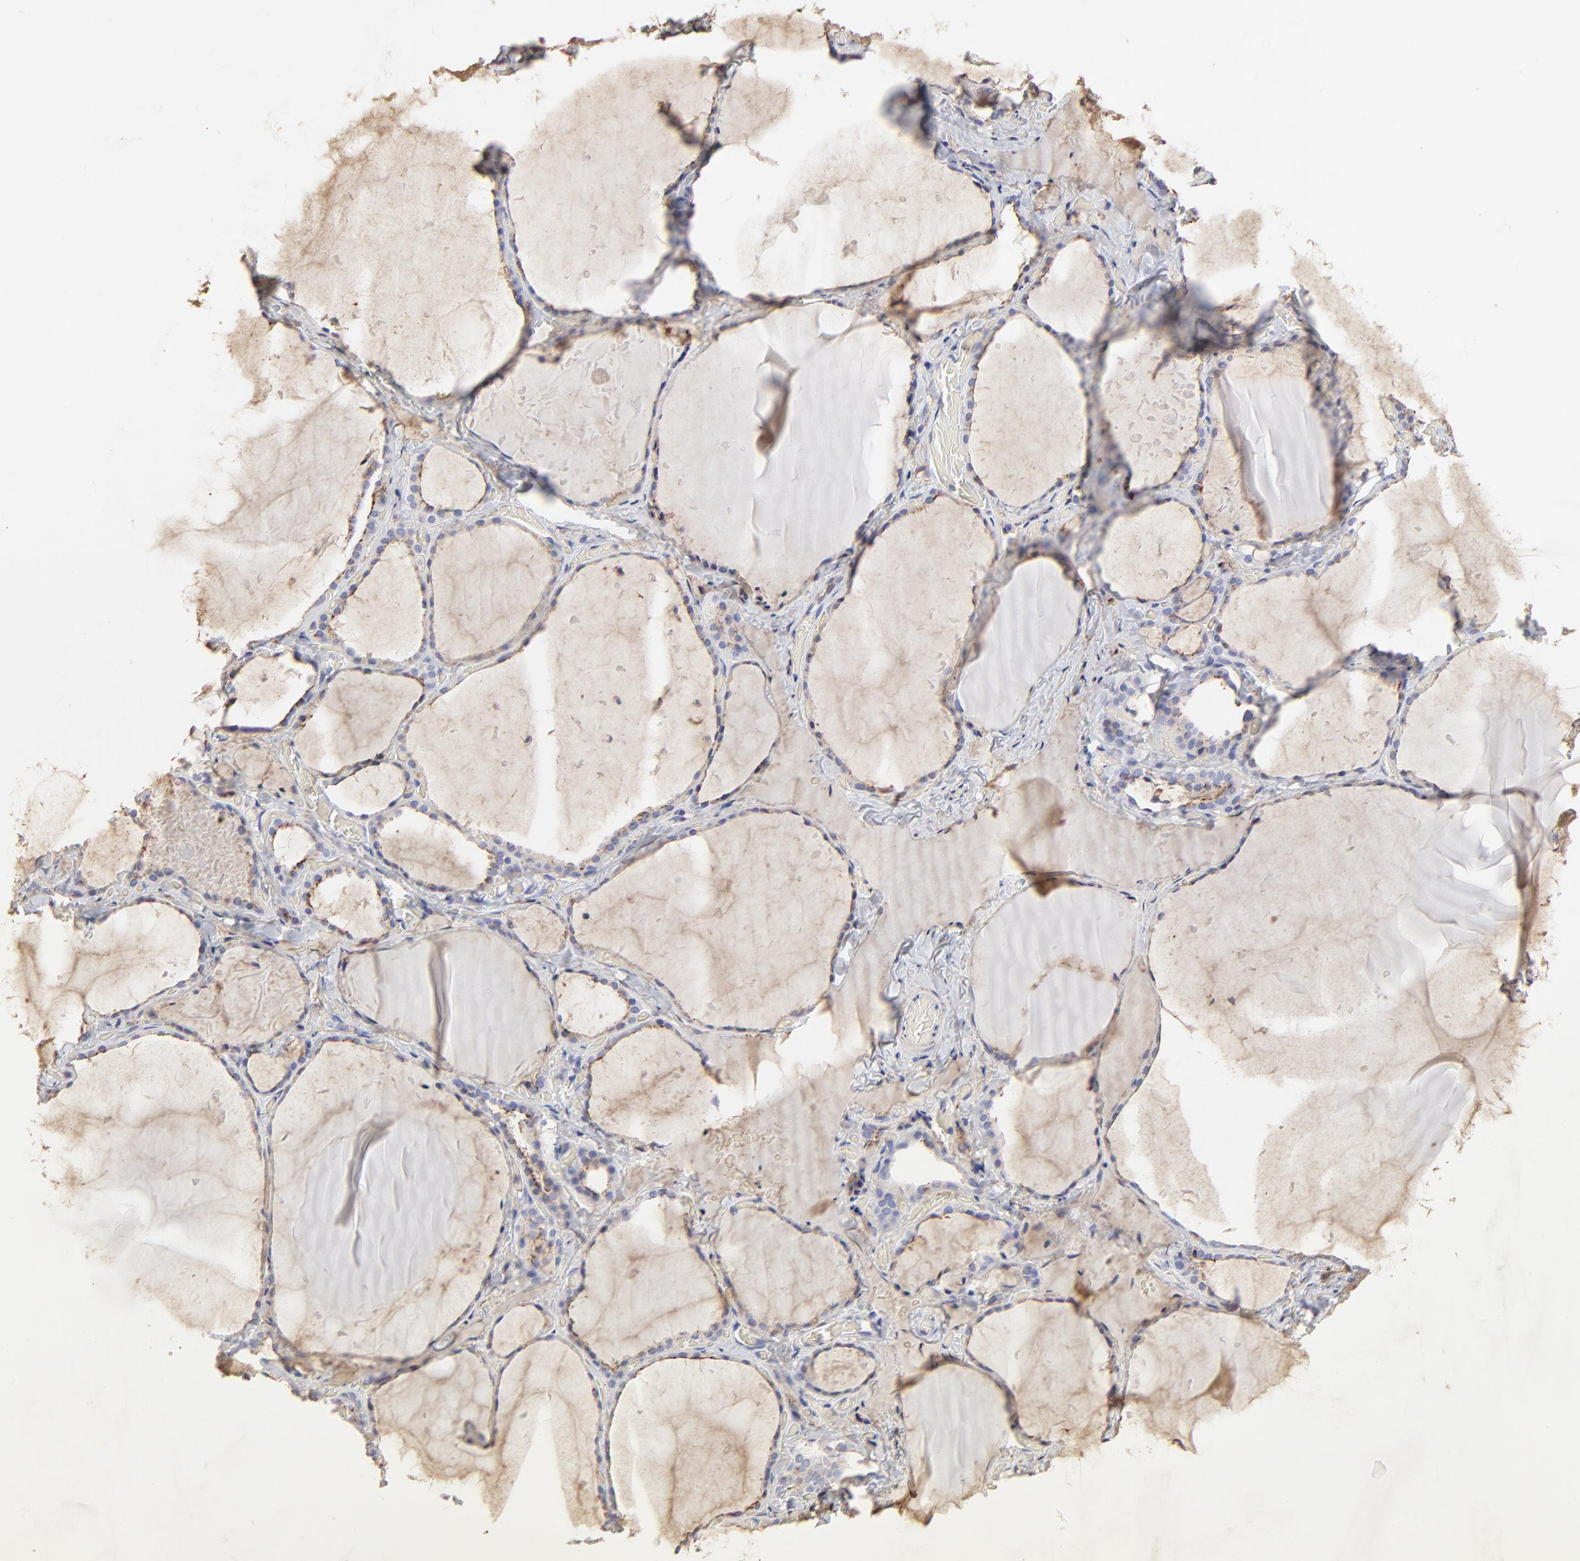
{"staining": {"intensity": "weak", "quantity": "25%-75%", "location": "cytoplasmic/membranous"}, "tissue": "thyroid gland", "cell_type": "Glandular cells", "image_type": "normal", "snomed": [{"axis": "morphology", "description": "Normal tissue, NOS"}, {"axis": "topography", "description": "Thyroid gland"}], "caption": "Immunohistochemical staining of benign thyroid gland exhibits low levels of weak cytoplasmic/membranous positivity in approximately 25%-75% of glandular cells. Ihc stains the protein of interest in brown and the nuclei are stained blue.", "gene": "ANXA6", "patient": {"sex": "female", "age": 22}}